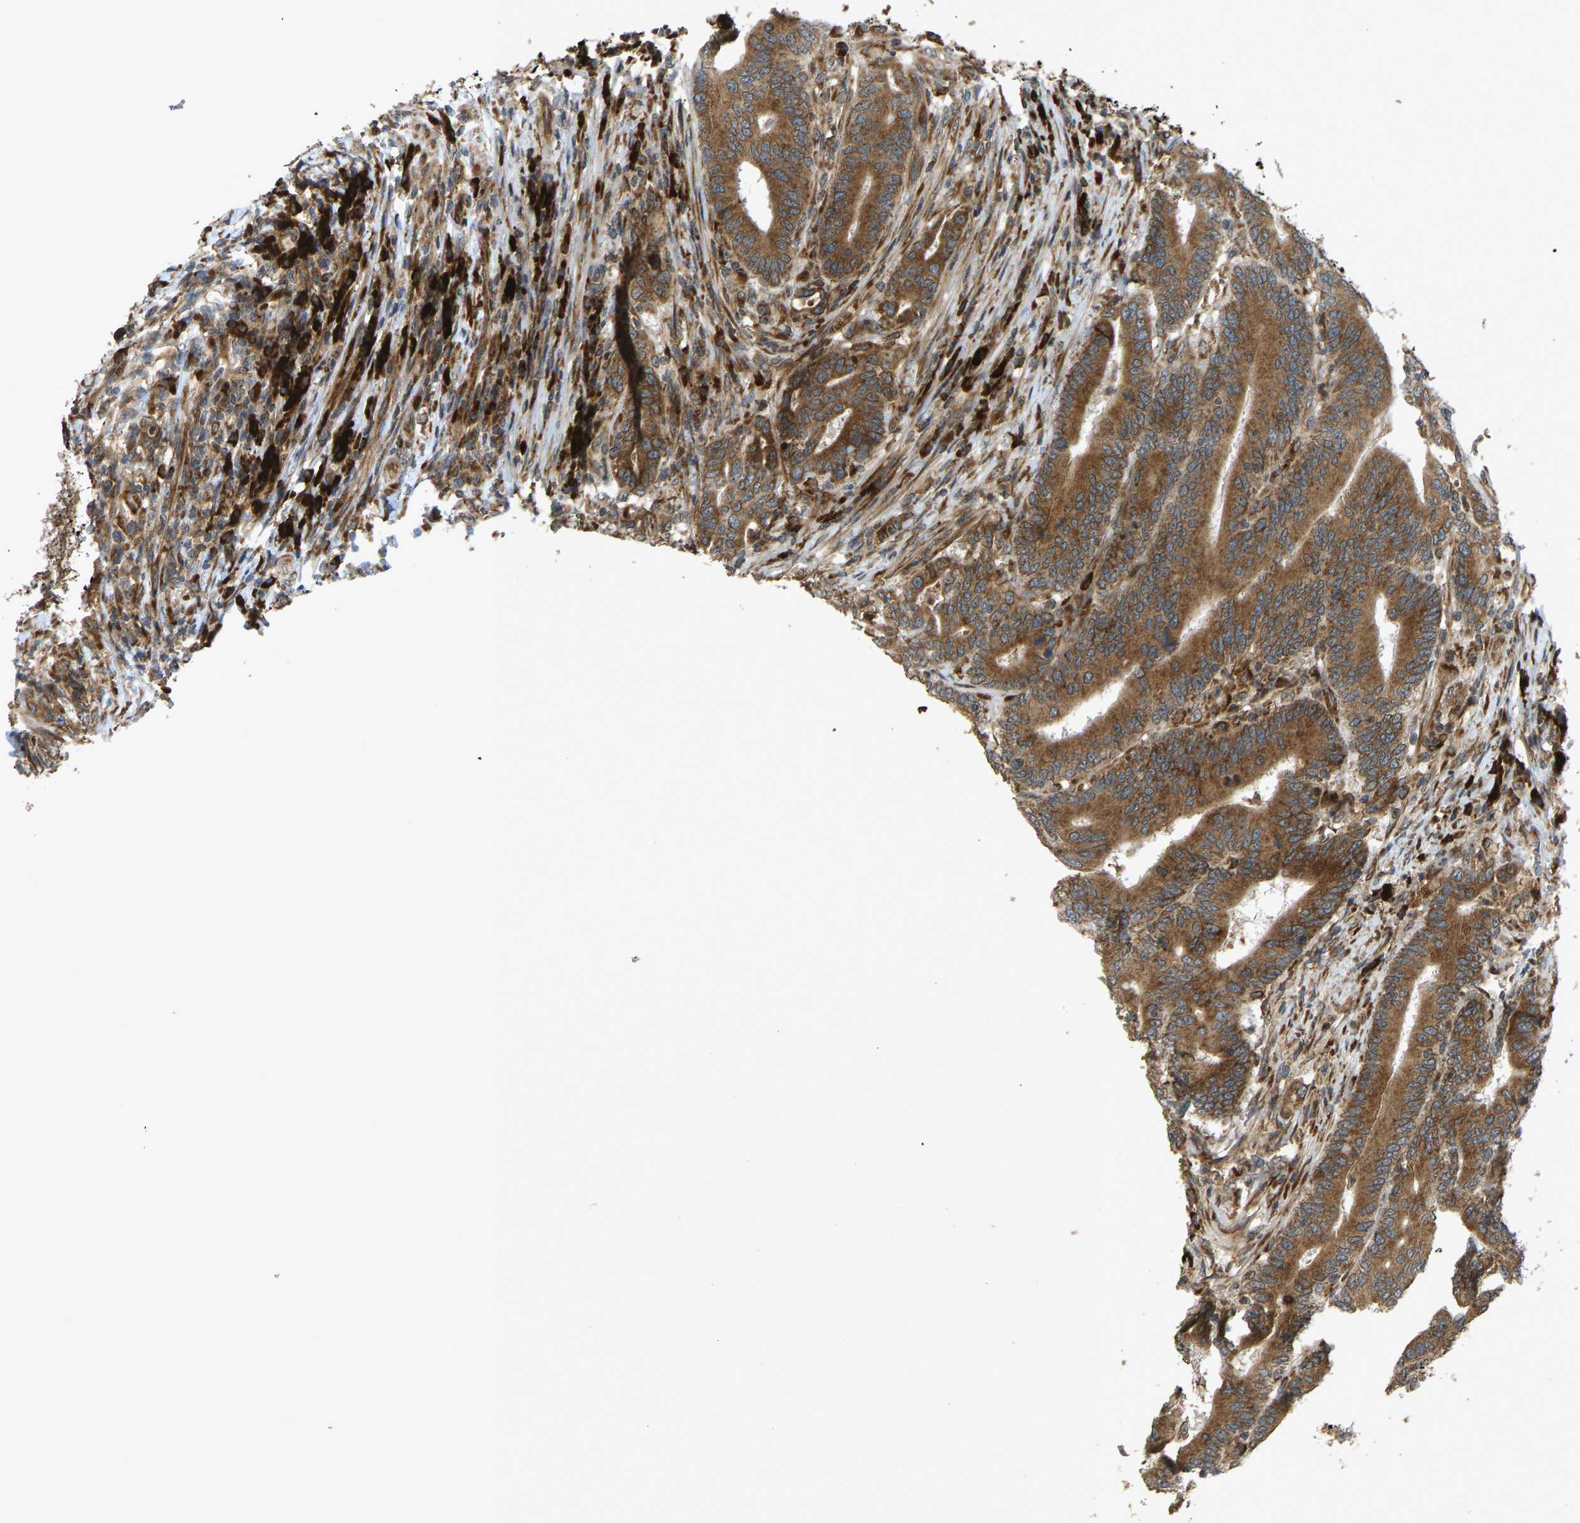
{"staining": {"intensity": "moderate", "quantity": ">75%", "location": "cytoplasmic/membranous"}, "tissue": "colorectal cancer", "cell_type": "Tumor cells", "image_type": "cancer", "snomed": [{"axis": "morphology", "description": "Adenocarcinoma, NOS"}, {"axis": "topography", "description": "Colon"}], "caption": "This is a photomicrograph of immunohistochemistry staining of adenocarcinoma (colorectal), which shows moderate positivity in the cytoplasmic/membranous of tumor cells.", "gene": "RPN2", "patient": {"sex": "female", "age": 66}}